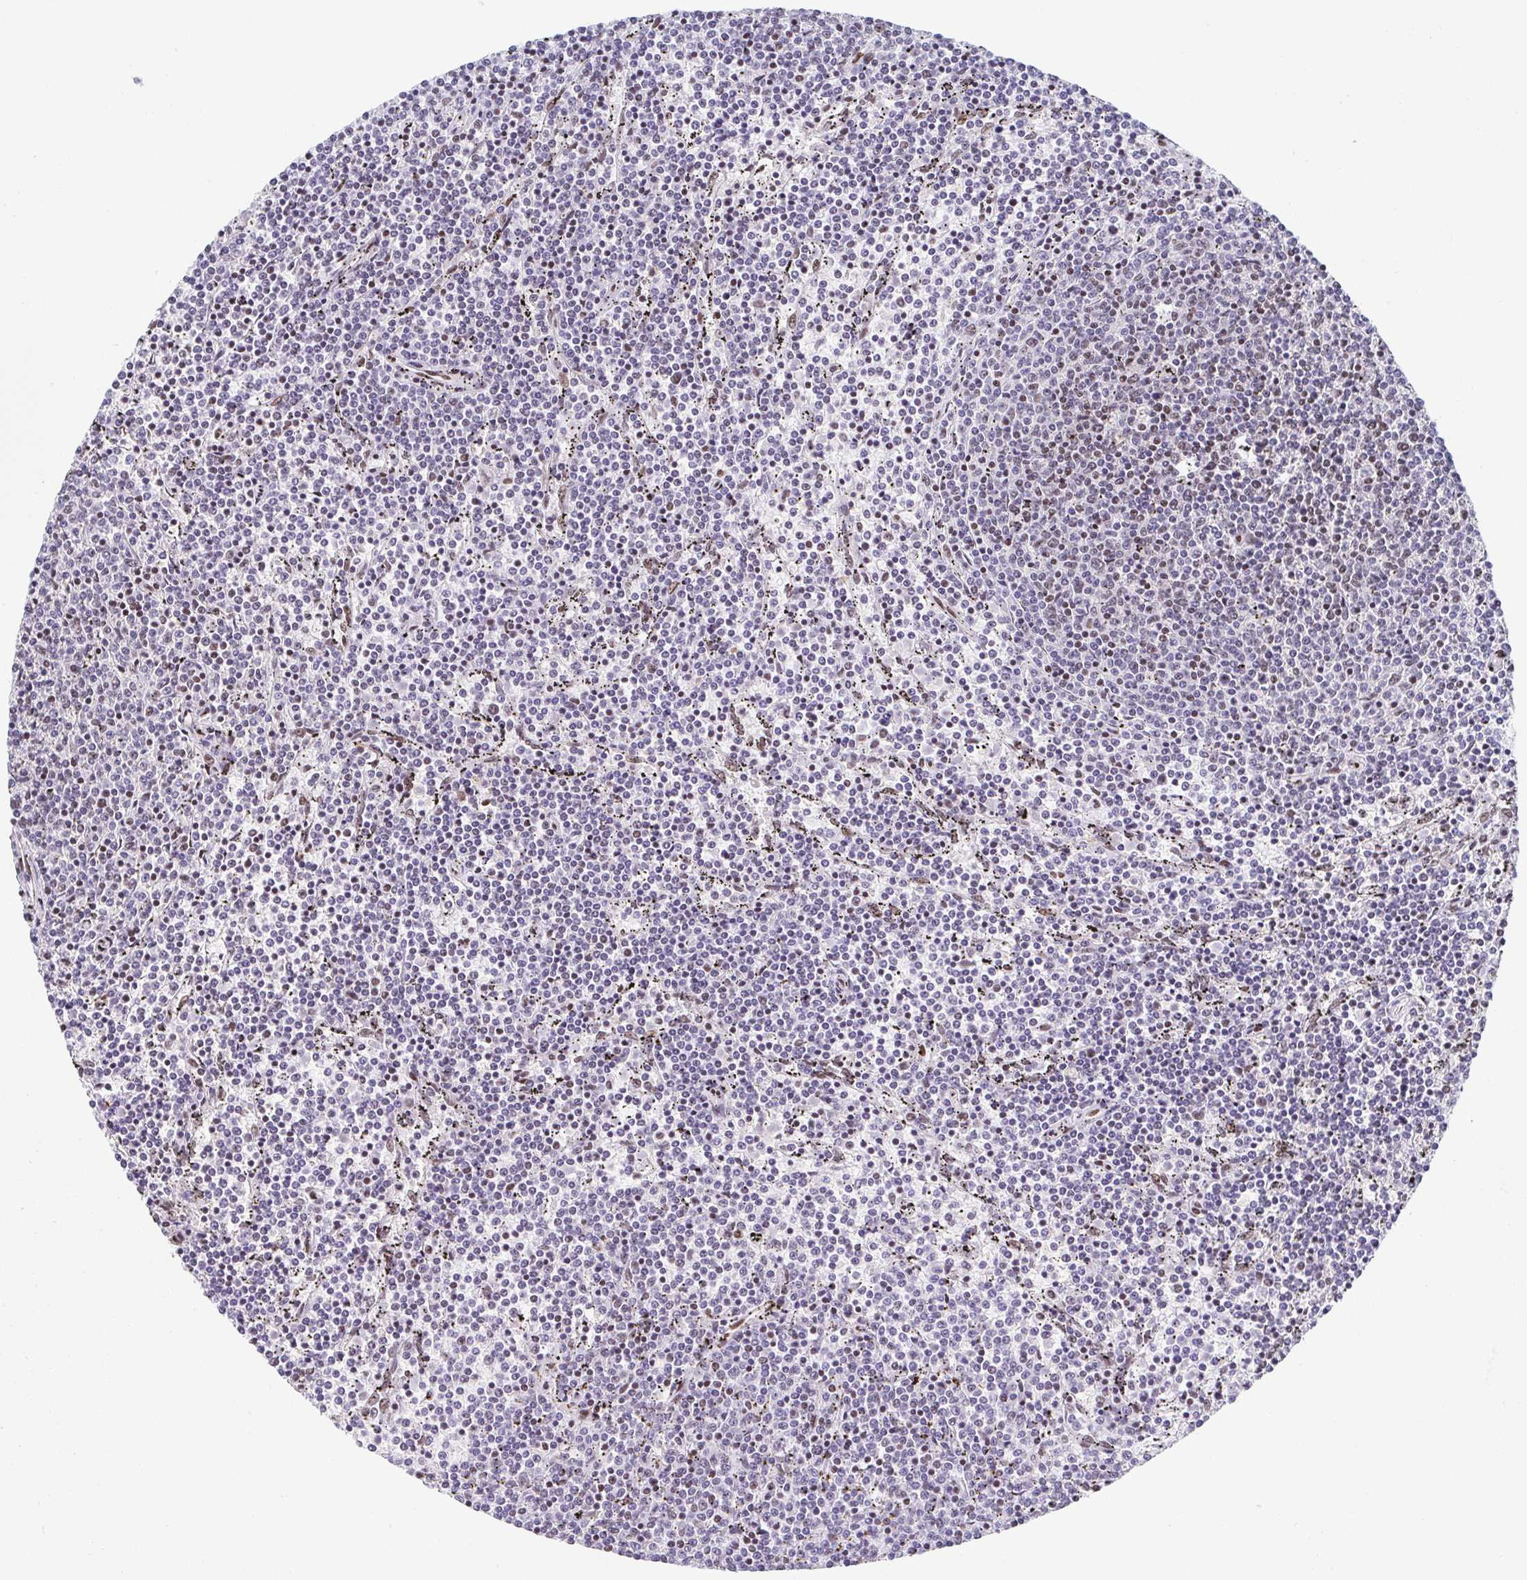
{"staining": {"intensity": "moderate", "quantity": "<25%", "location": "nuclear"}, "tissue": "lymphoma", "cell_type": "Tumor cells", "image_type": "cancer", "snomed": [{"axis": "morphology", "description": "Malignant lymphoma, non-Hodgkin's type, Low grade"}, {"axis": "topography", "description": "Spleen"}], "caption": "An image showing moderate nuclear positivity in approximately <25% of tumor cells in lymphoma, as visualized by brown immunohistochemical staining.", "gene": "SLC7A10", "patient": {"sex": "female", "age": 50}}